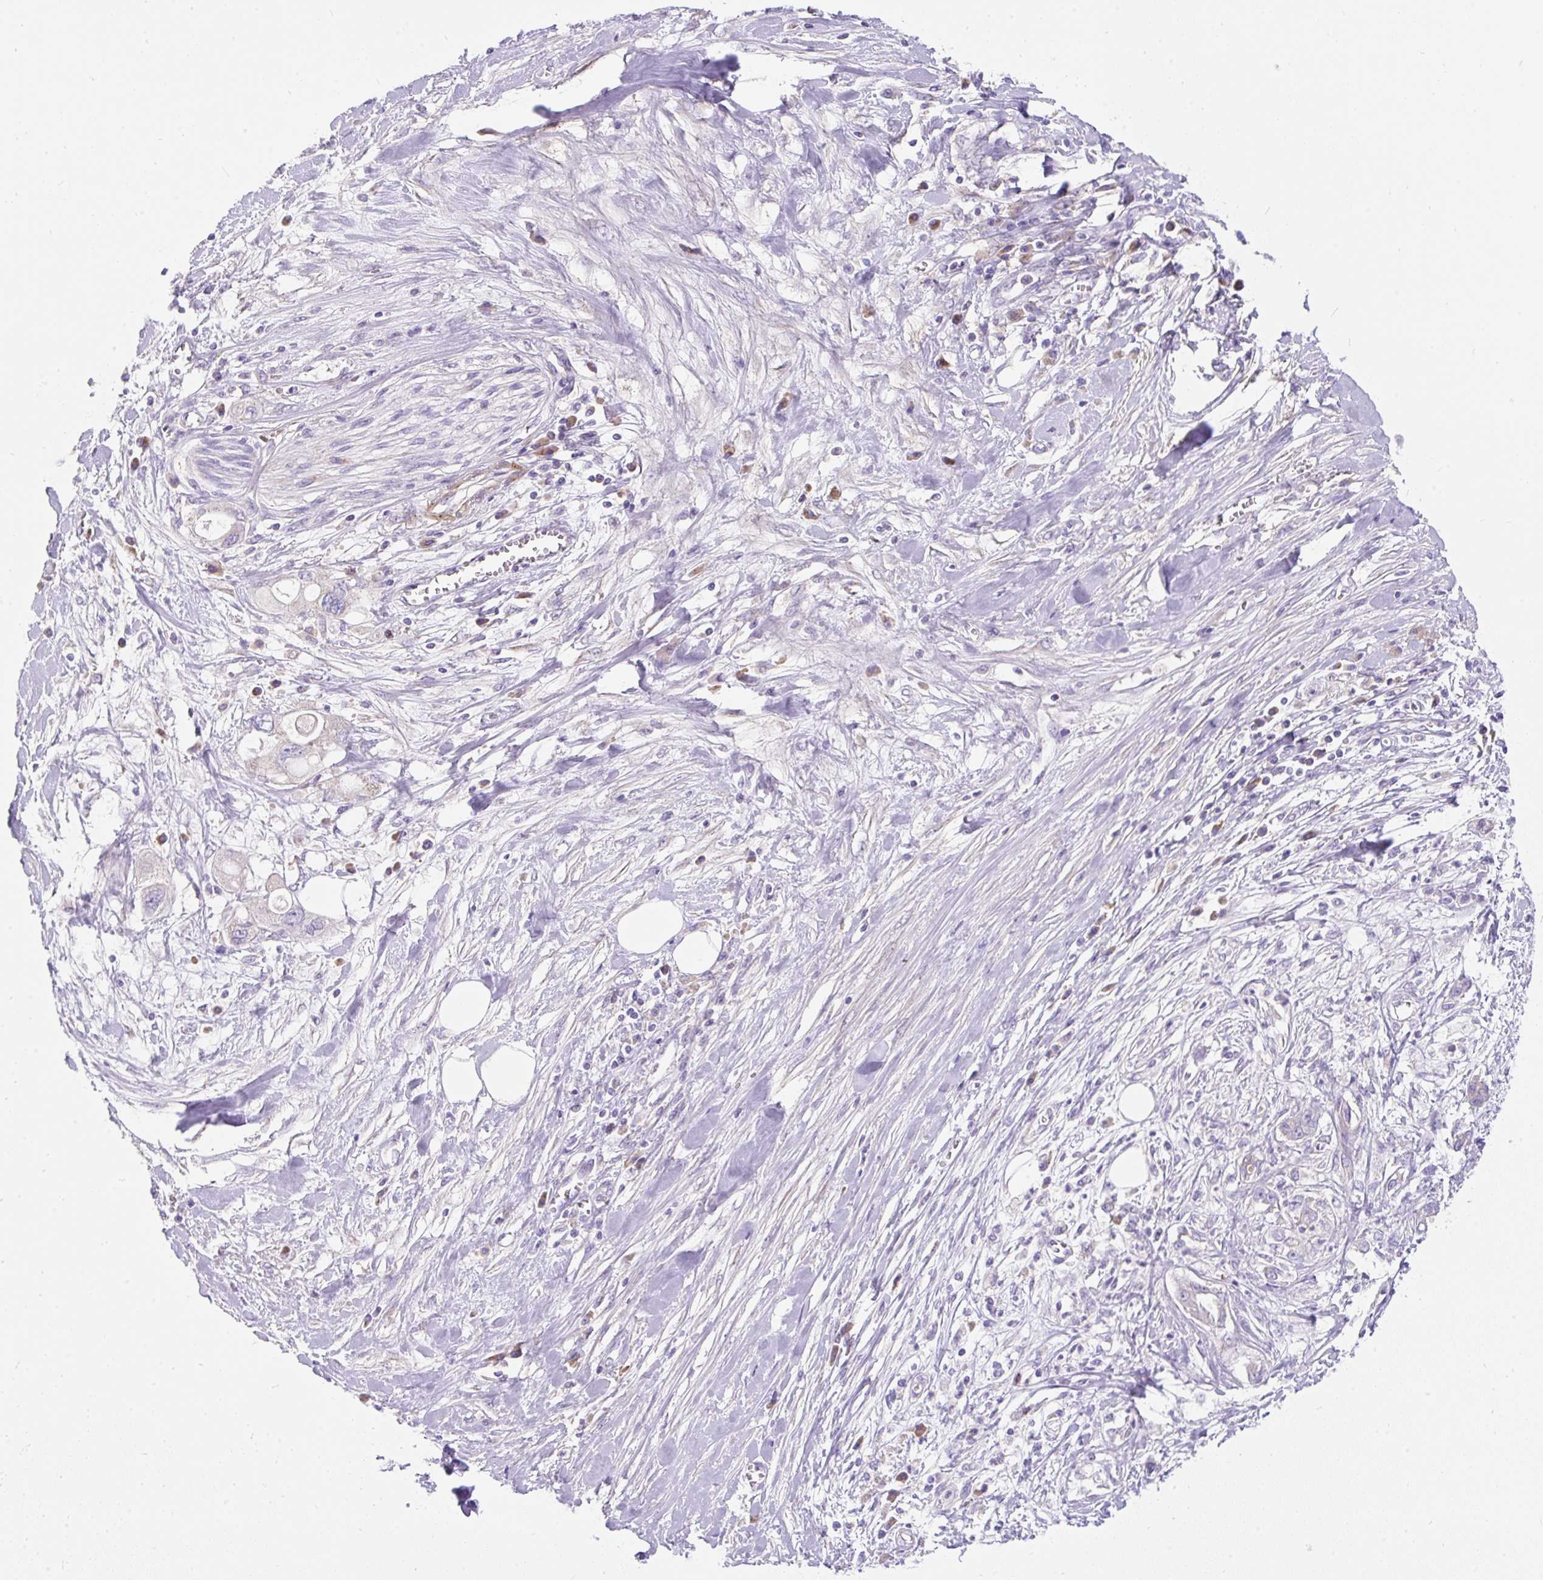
{"staining": {"intensity": "negative", "quantity": "none", "location": "none"}, "tissue": "pancreatic cancer", "cell_type": "Tumor cells", "image_type": "cancer", "snomed": [{"axis": "morphology", "description": "Adenocarcinoma, NOS"}, {"axis": "topography", "description": "Pancreas"}], "caption": "Histopathology image shows no significant protein staining in tumor cells of pancreatic cancer (adenocarcinoma).", "gene": "SUSD5", "patient": {"sex": "female", "age": 56}}